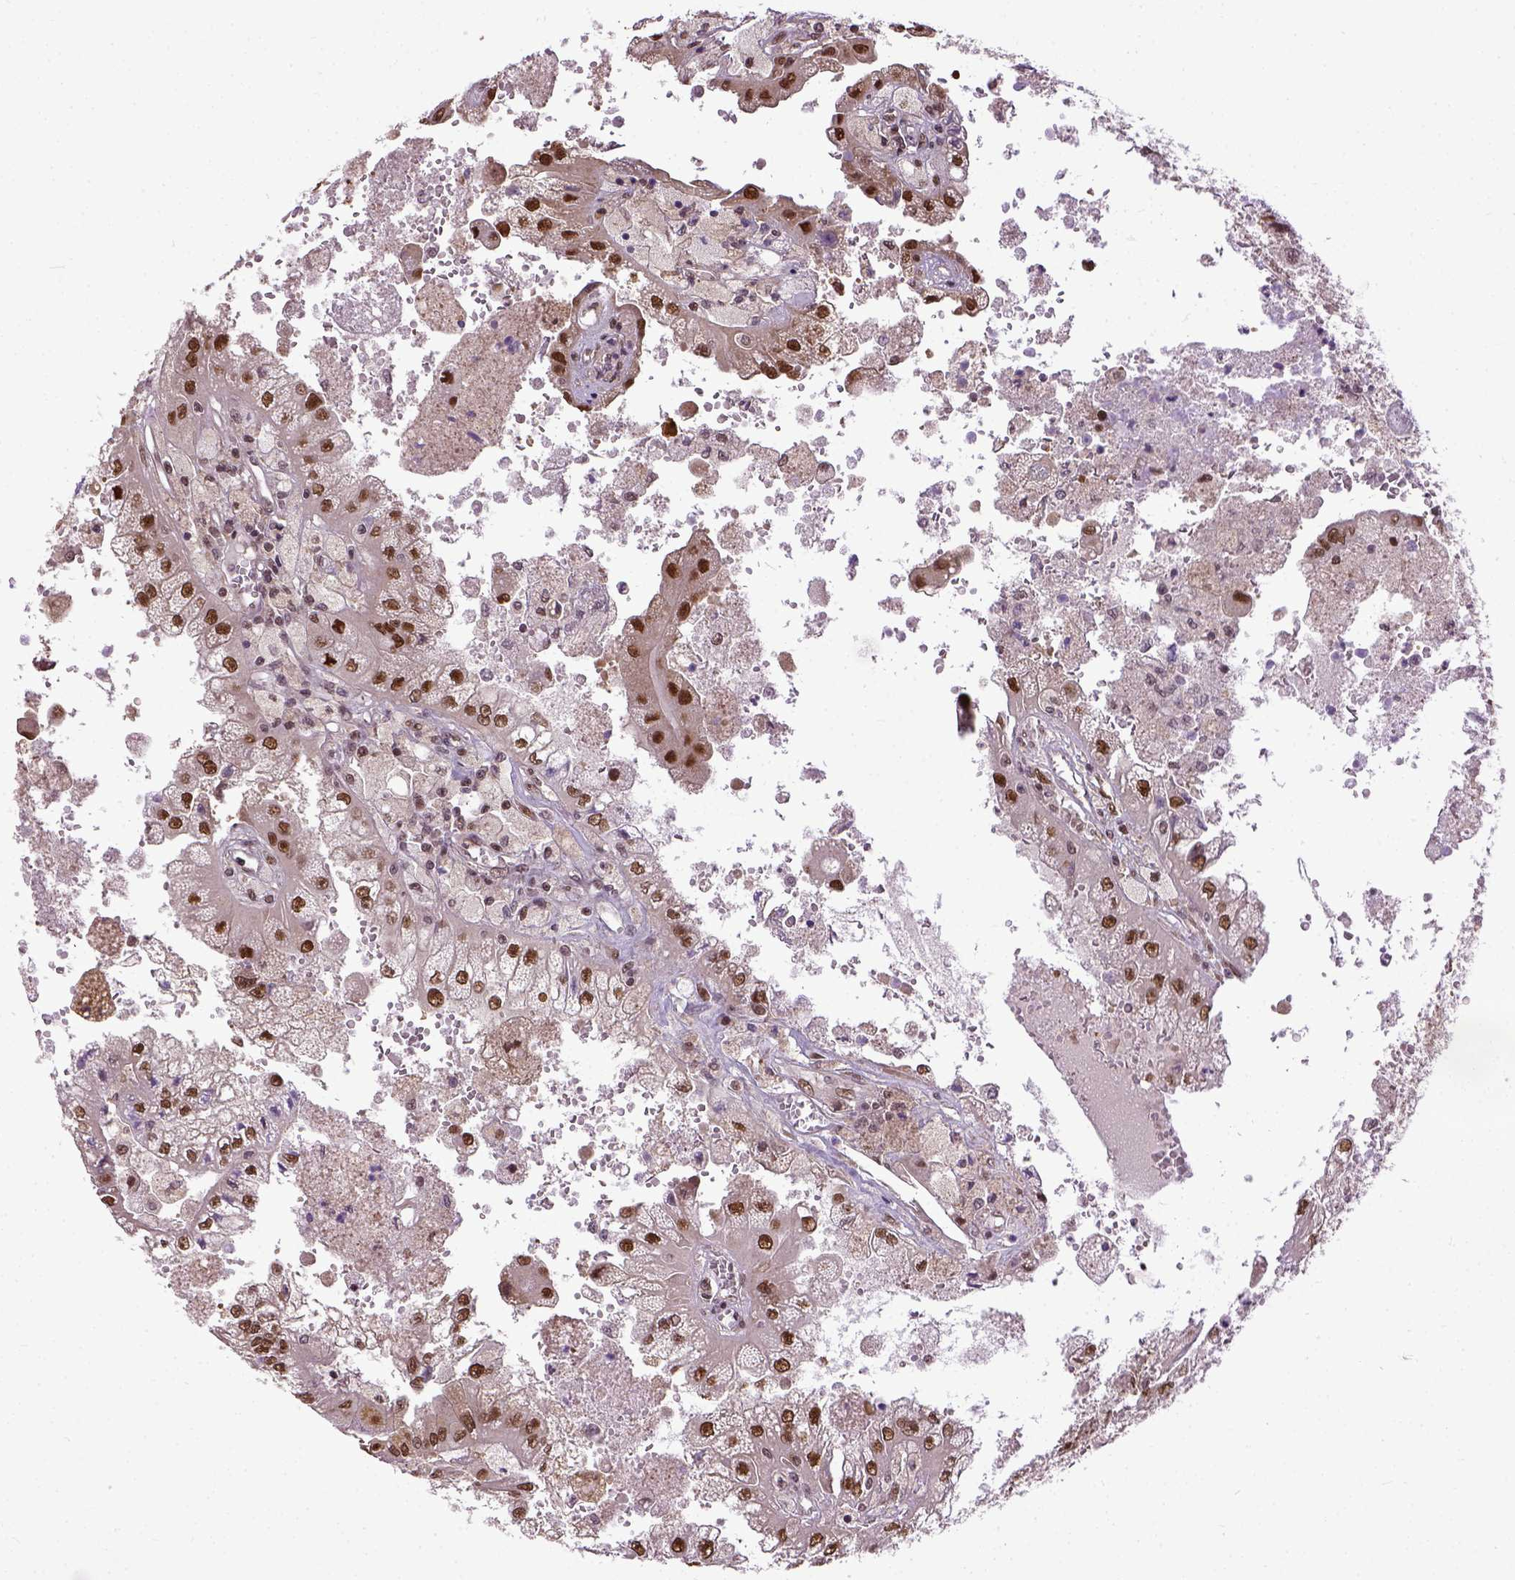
{"staining": {"intensity": "strong", "quantity": ">75%", "location": "nuclear"}, "tissue": "renal cancer", "cell_type": "Tumor cells", "image_type": "cancer", "snomed": [{"axis": "morphology", "description": "Adenocarcinoma, NOS"}, {"axis": "topography", "description": "Kidney"}], "caption": "DAB (3,3'-diaminobenzidine) immunohistochemical staining of human renal cancer (adenocarcinoma) shows strong nuclear protein staining in approximately >75% of tumor cells.", "gene": "UBA3", "patient": {"sex": "male", "age": 58}}